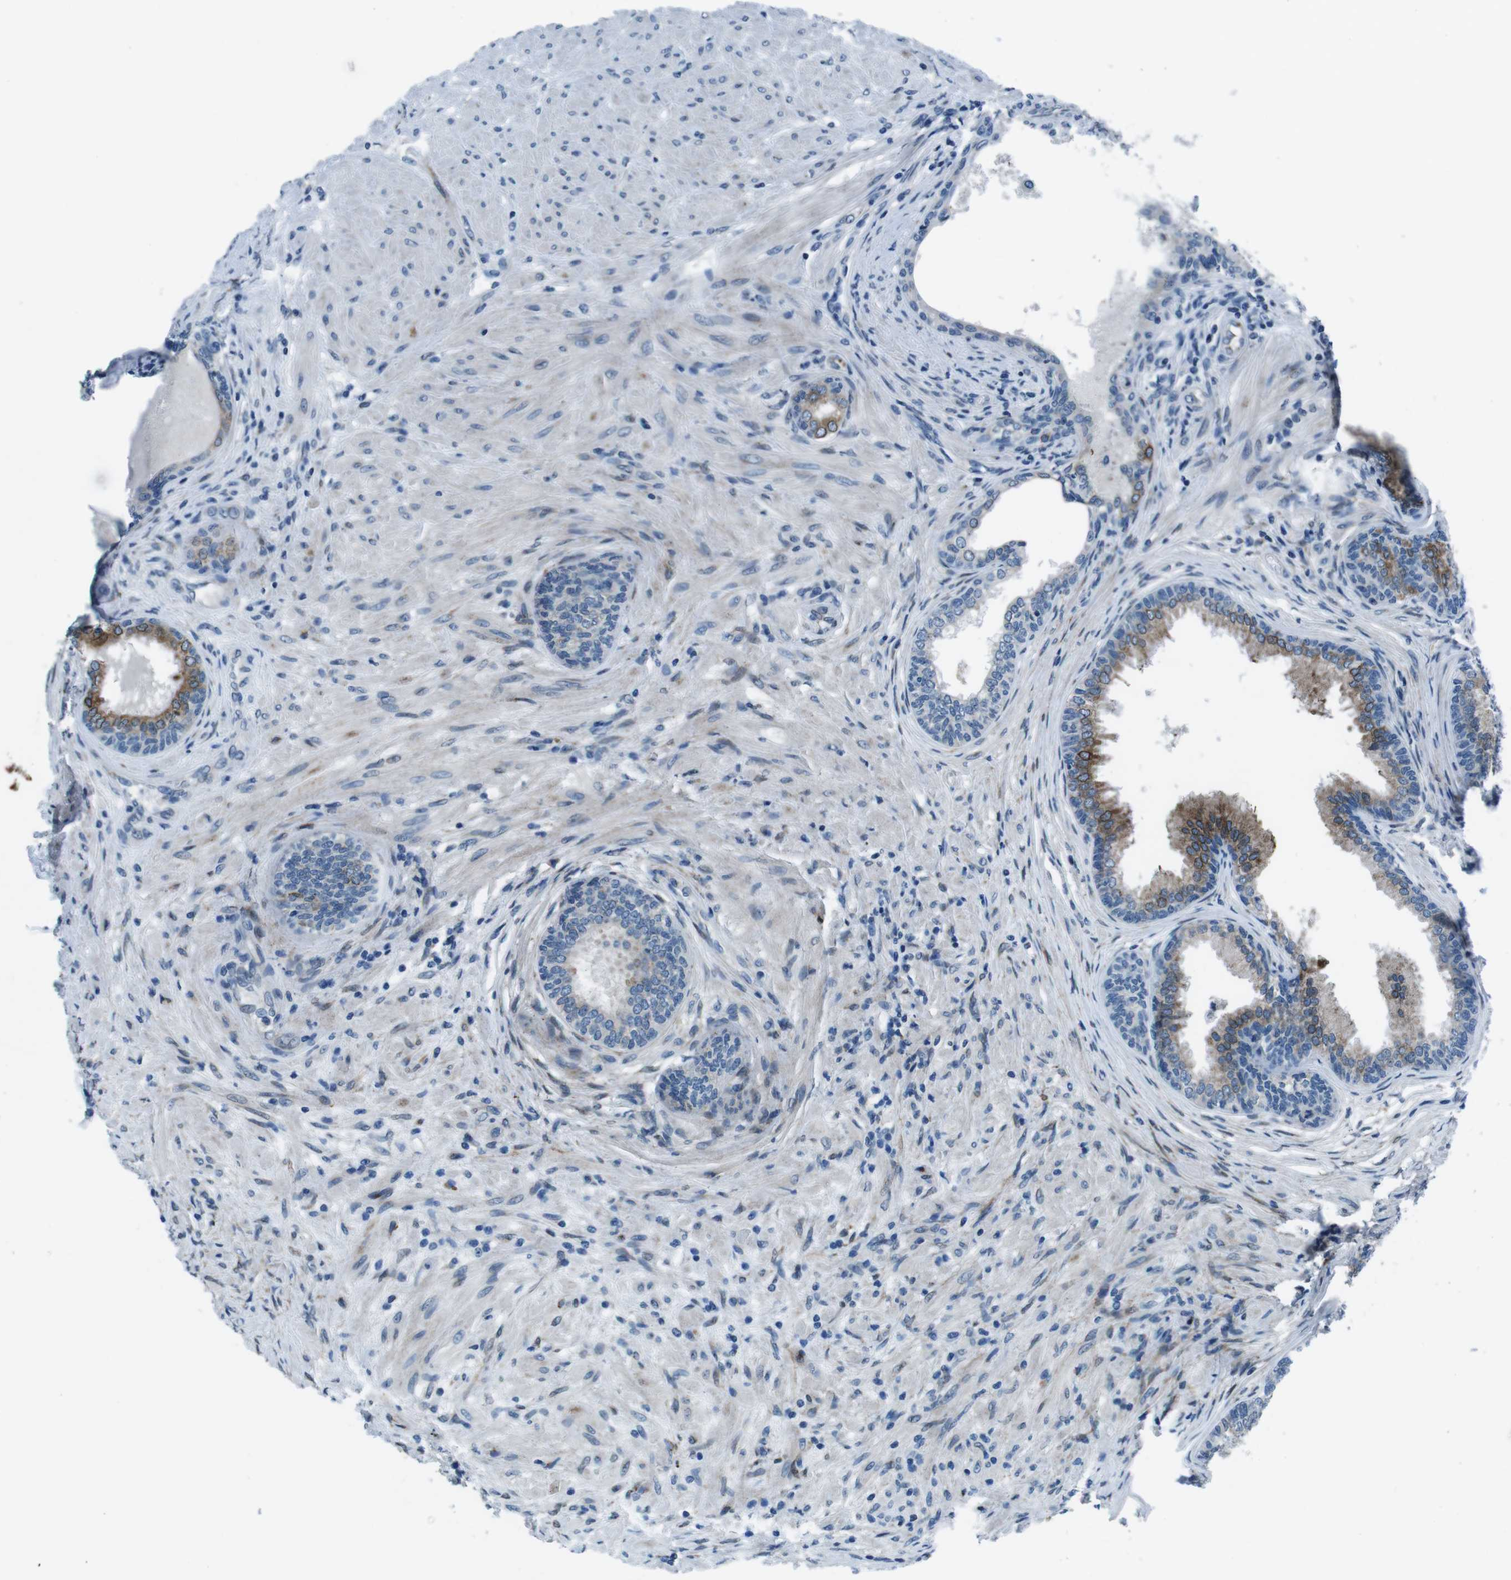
{"staining": {"intensity": "moderate", "quantity": "25%-75%", "location": "cytoplasmic/membranous"}, "tissue": "prostate", "cell_type": "Glandular cells", "image_type": "normal", "snomed": [{"axis": "morphology", "description": "Normal tissue, NOS"}, {"axis": "topography", "description": "Prostate"}], "caption": "This image exhibits immunohistochemistry (IHC) staining of benign human prostate, with medium moderate cytoplasmic/membranous positivity in approximately 25%-75% of glandular cells.", "gene": "NUCB2", "patient": {"sex": "male", "age": 76}}